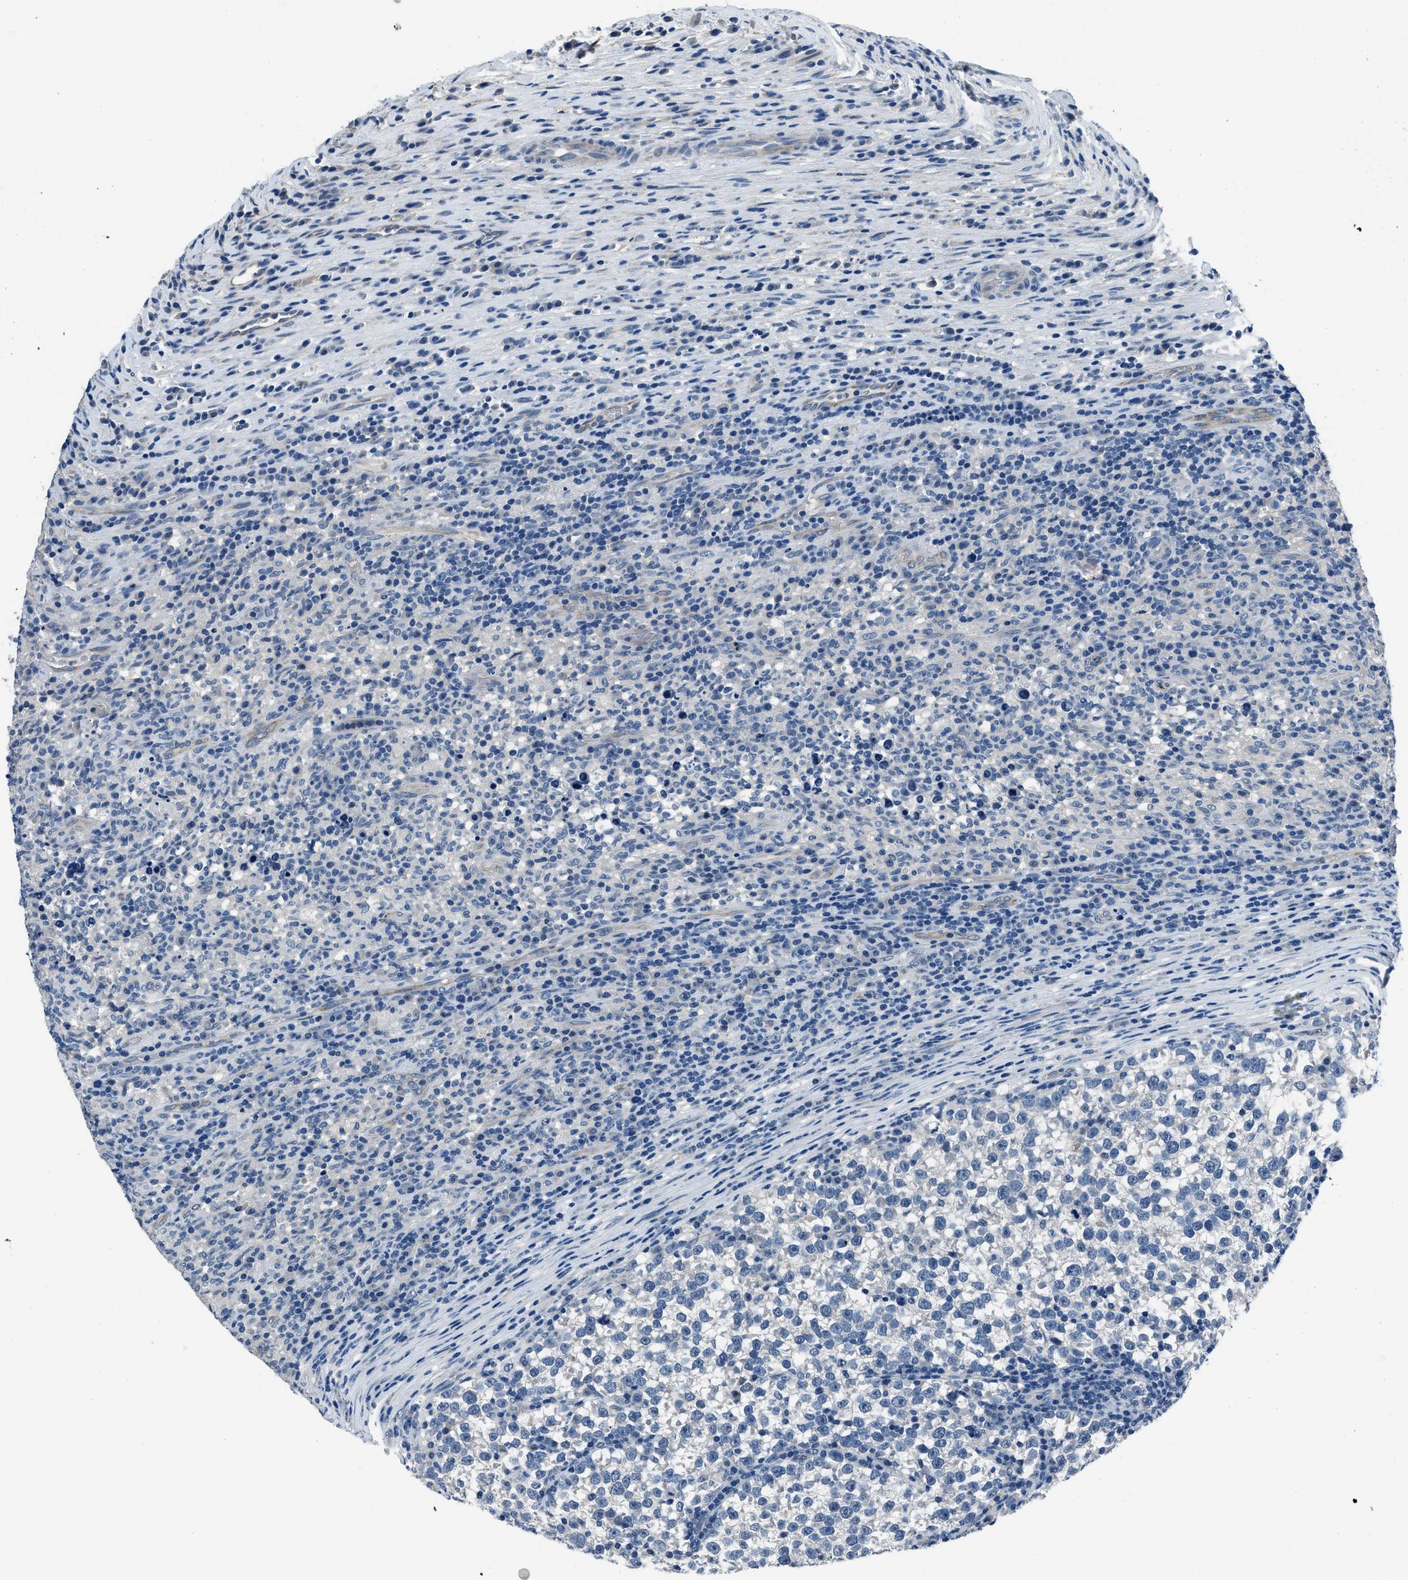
{"staining": {"intensity": "negative", "quantity": "none", "location": "none"}, "tissue": "testis cancer", "cell_type": "Tumor cells", "image_type": "cancer", "snomed": [{"axis": "morphology", "description": "Normal tissue, NOS"}, {"axis": "morphology", "description": "Seminoma, NOS"}, {"axis": "topography", "description": "Testis"}], "caption": "Image shows no protein staining in tumor cells of seminoma (testis) tissue.", "gene": "GJA3", "patient": {"sex": "male", "age": 43}}